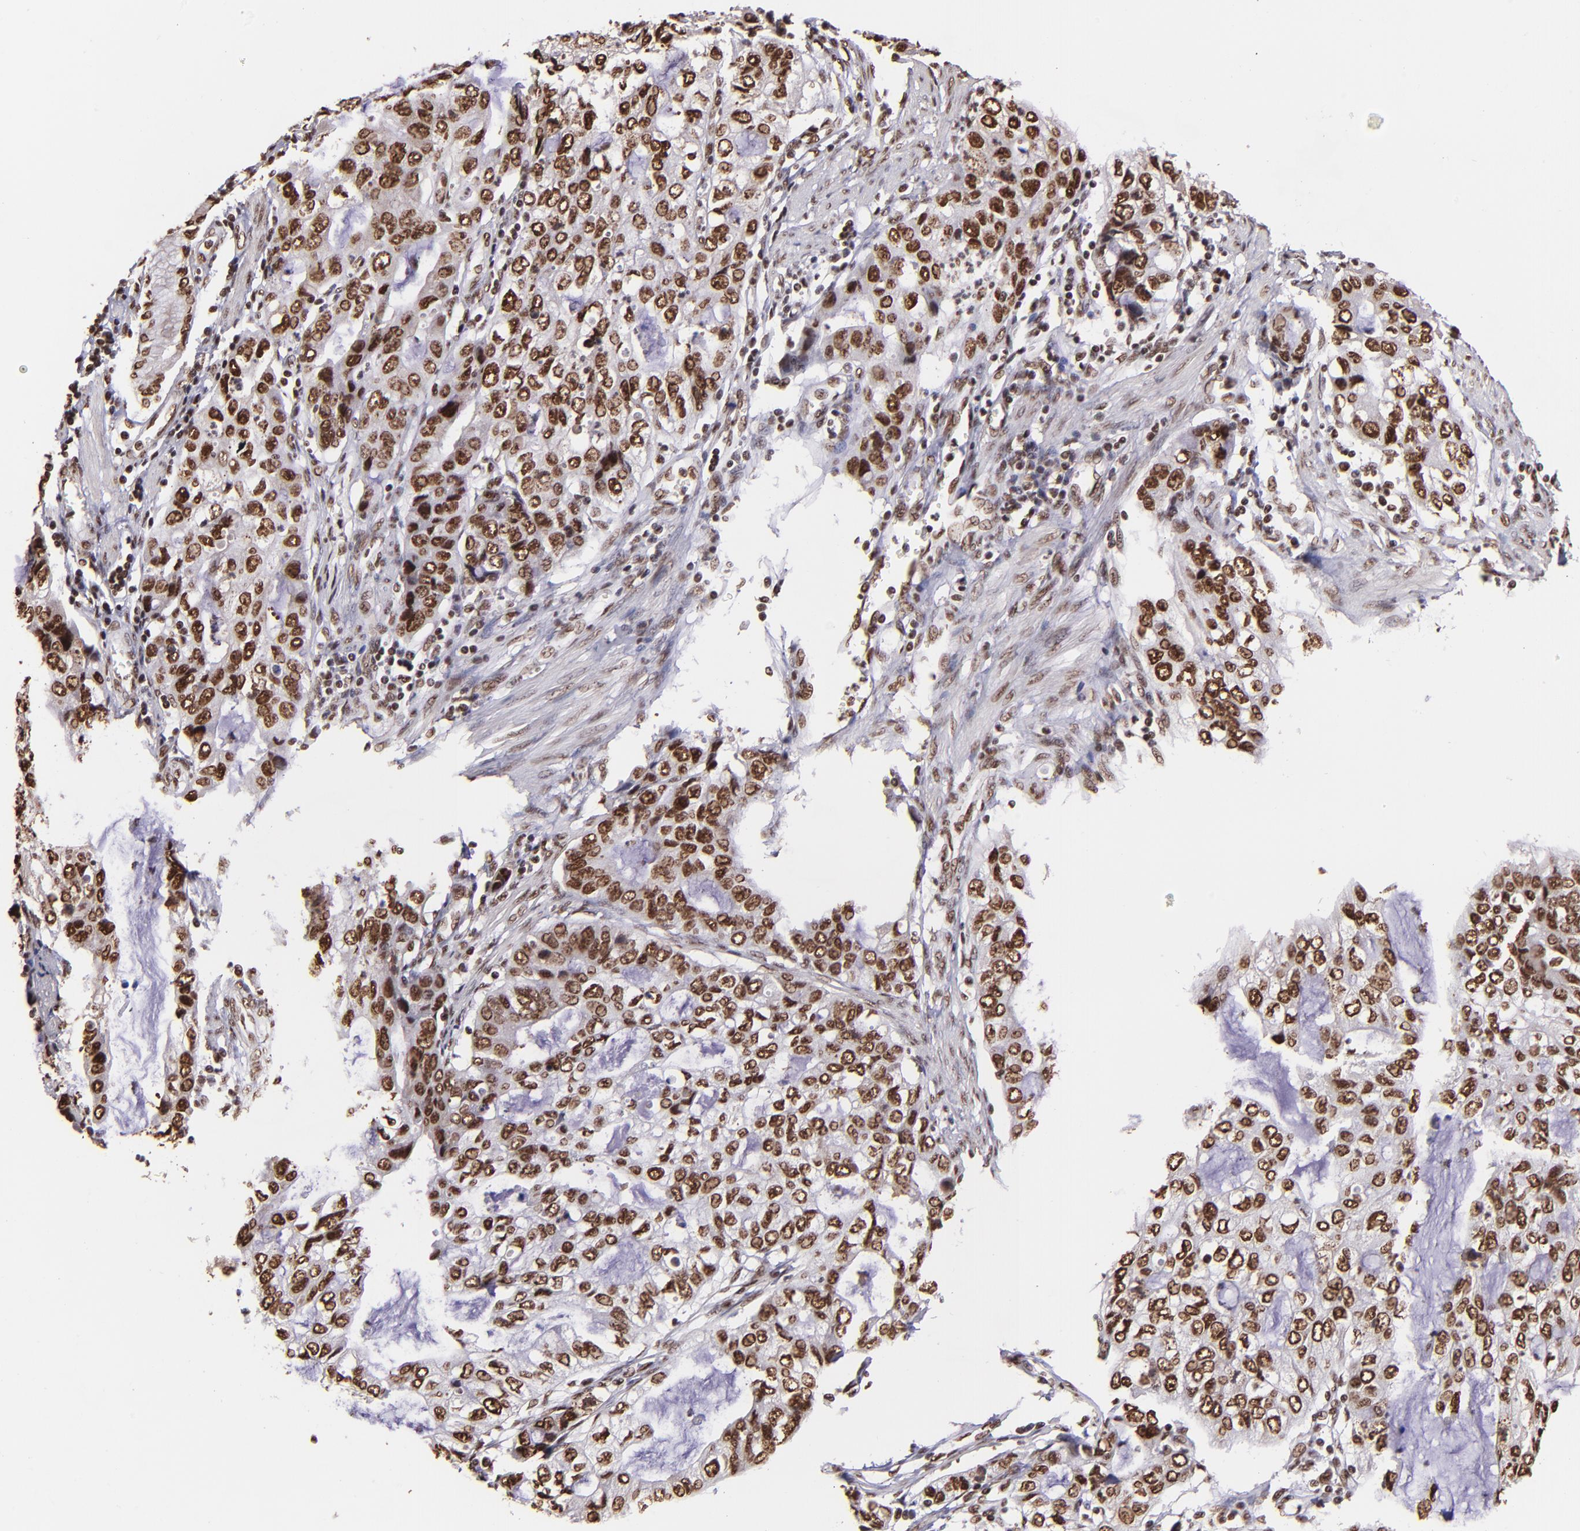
{"staining": {"intensity": "moderate", "quantity": ">75%", "location": "nuclear"}, "tissue": "stomach cancer", "cell_type": "Tumor cells", "image_type": "cancer", "snomed": [{"axis": "morphology", "description": "Adenocarcinoma, NOS"}, {"axis": "topography", "description": "Stomach, upper"}], "caption": "Stomach cancer (adenocarcinoma) stained for a protein (brown) demonstrates moderate nuclear positive staining in about >75% of tumor cells.", "gene": "PQBP1", "patient": {"sex": "female", "age": 52}}